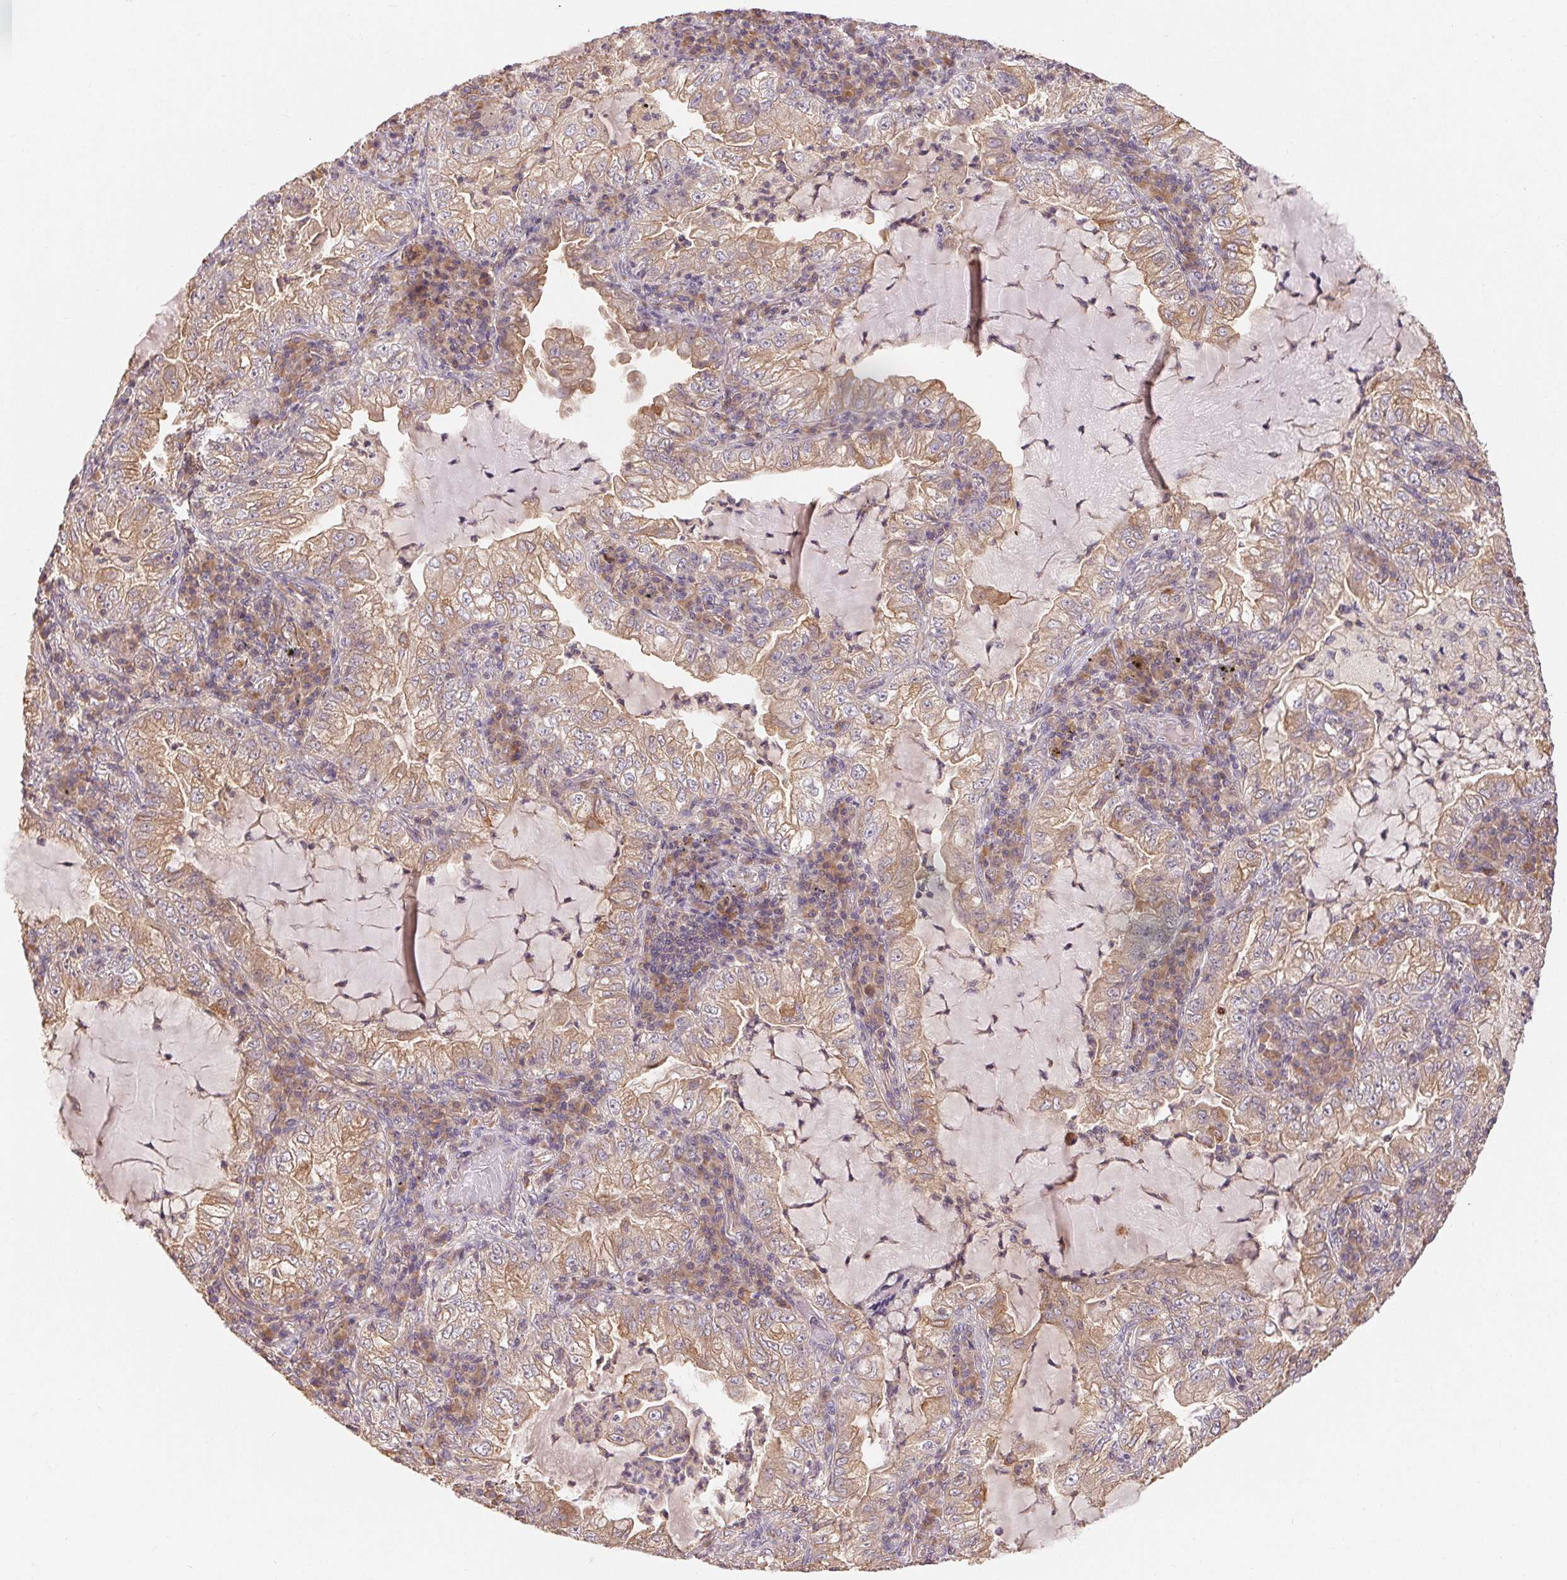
{"staining": {"intensity": "weak", "quantity": ">75%", "location": "cytoplasmic/membranous"}, "tissue": "lung cancer", "cell_type": "Tumor cells", "image_type": "cancer", "snomed": [{"axis": "morphology", "description": "Adenocarcinoma, NOS"}, {"axis": "topography", "description": "Lung"}], "caption": "Tumor cells demonstrate low levels of weak cytoplasmic/membranous staining in approximately >75% of cells in human lung cancer (adenocarcinoma).", "gene": "MAPKAPK2", "patient": {"sex": "female", "age": 73}}